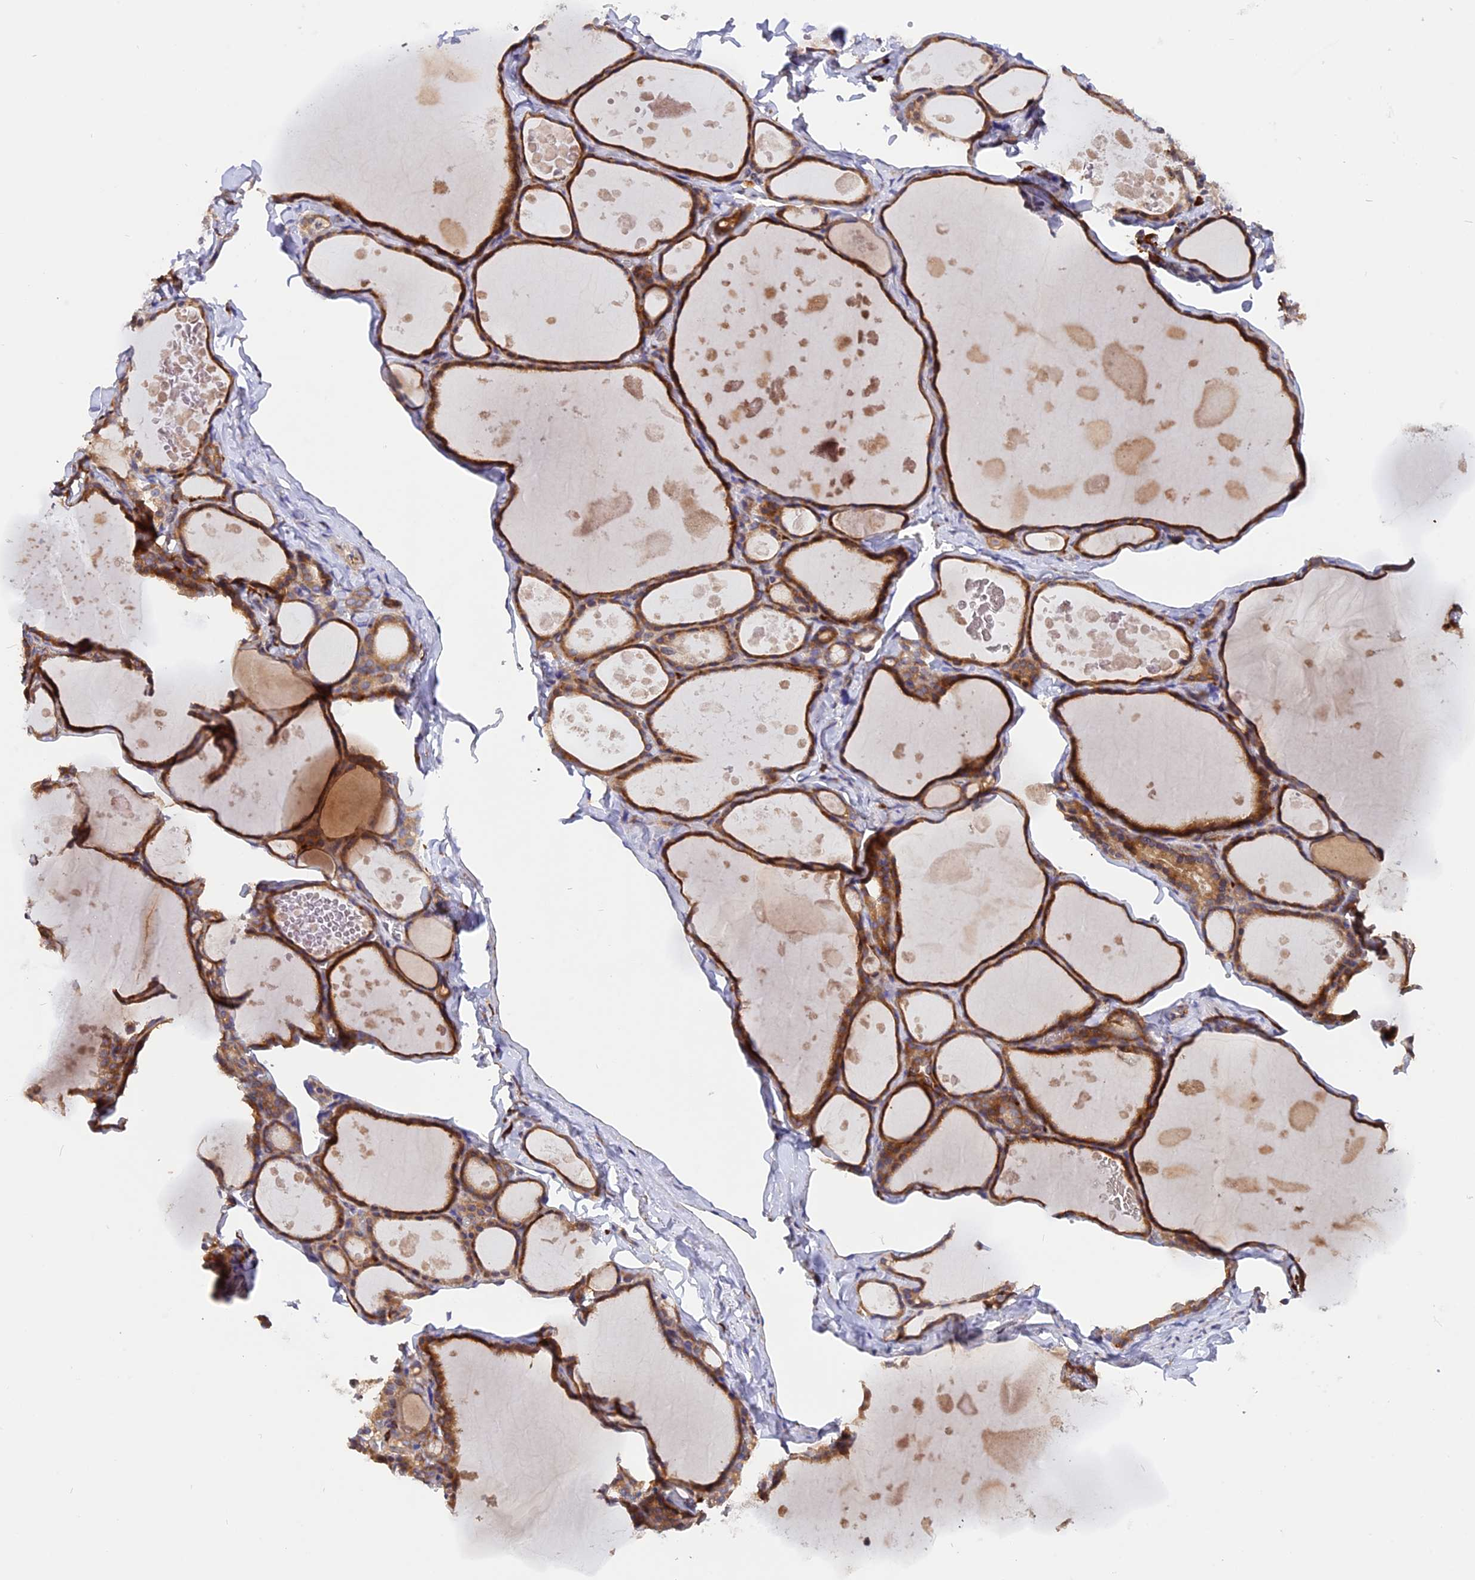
{"staining": {"intensity": "strong", "quantity": ">75%", "location": "cytoplasmic/membranous"}, "tissue": "thyroid gland", "cell_type": "Glandular cells", "image_type": "normal", "snomed": [{"axis": "morphology", "description": "Normal tissue, NOS"}, {"axis": "topography", "description": "Thyroid gland"}], "caption": "A histopathology image of thyroid gland stained for a protein exhibits strong cytoplasmic/membranous brown staining in glandular cells.", "gene": "GNPTAB", "patient": {"sex": "male", "age": 56}}